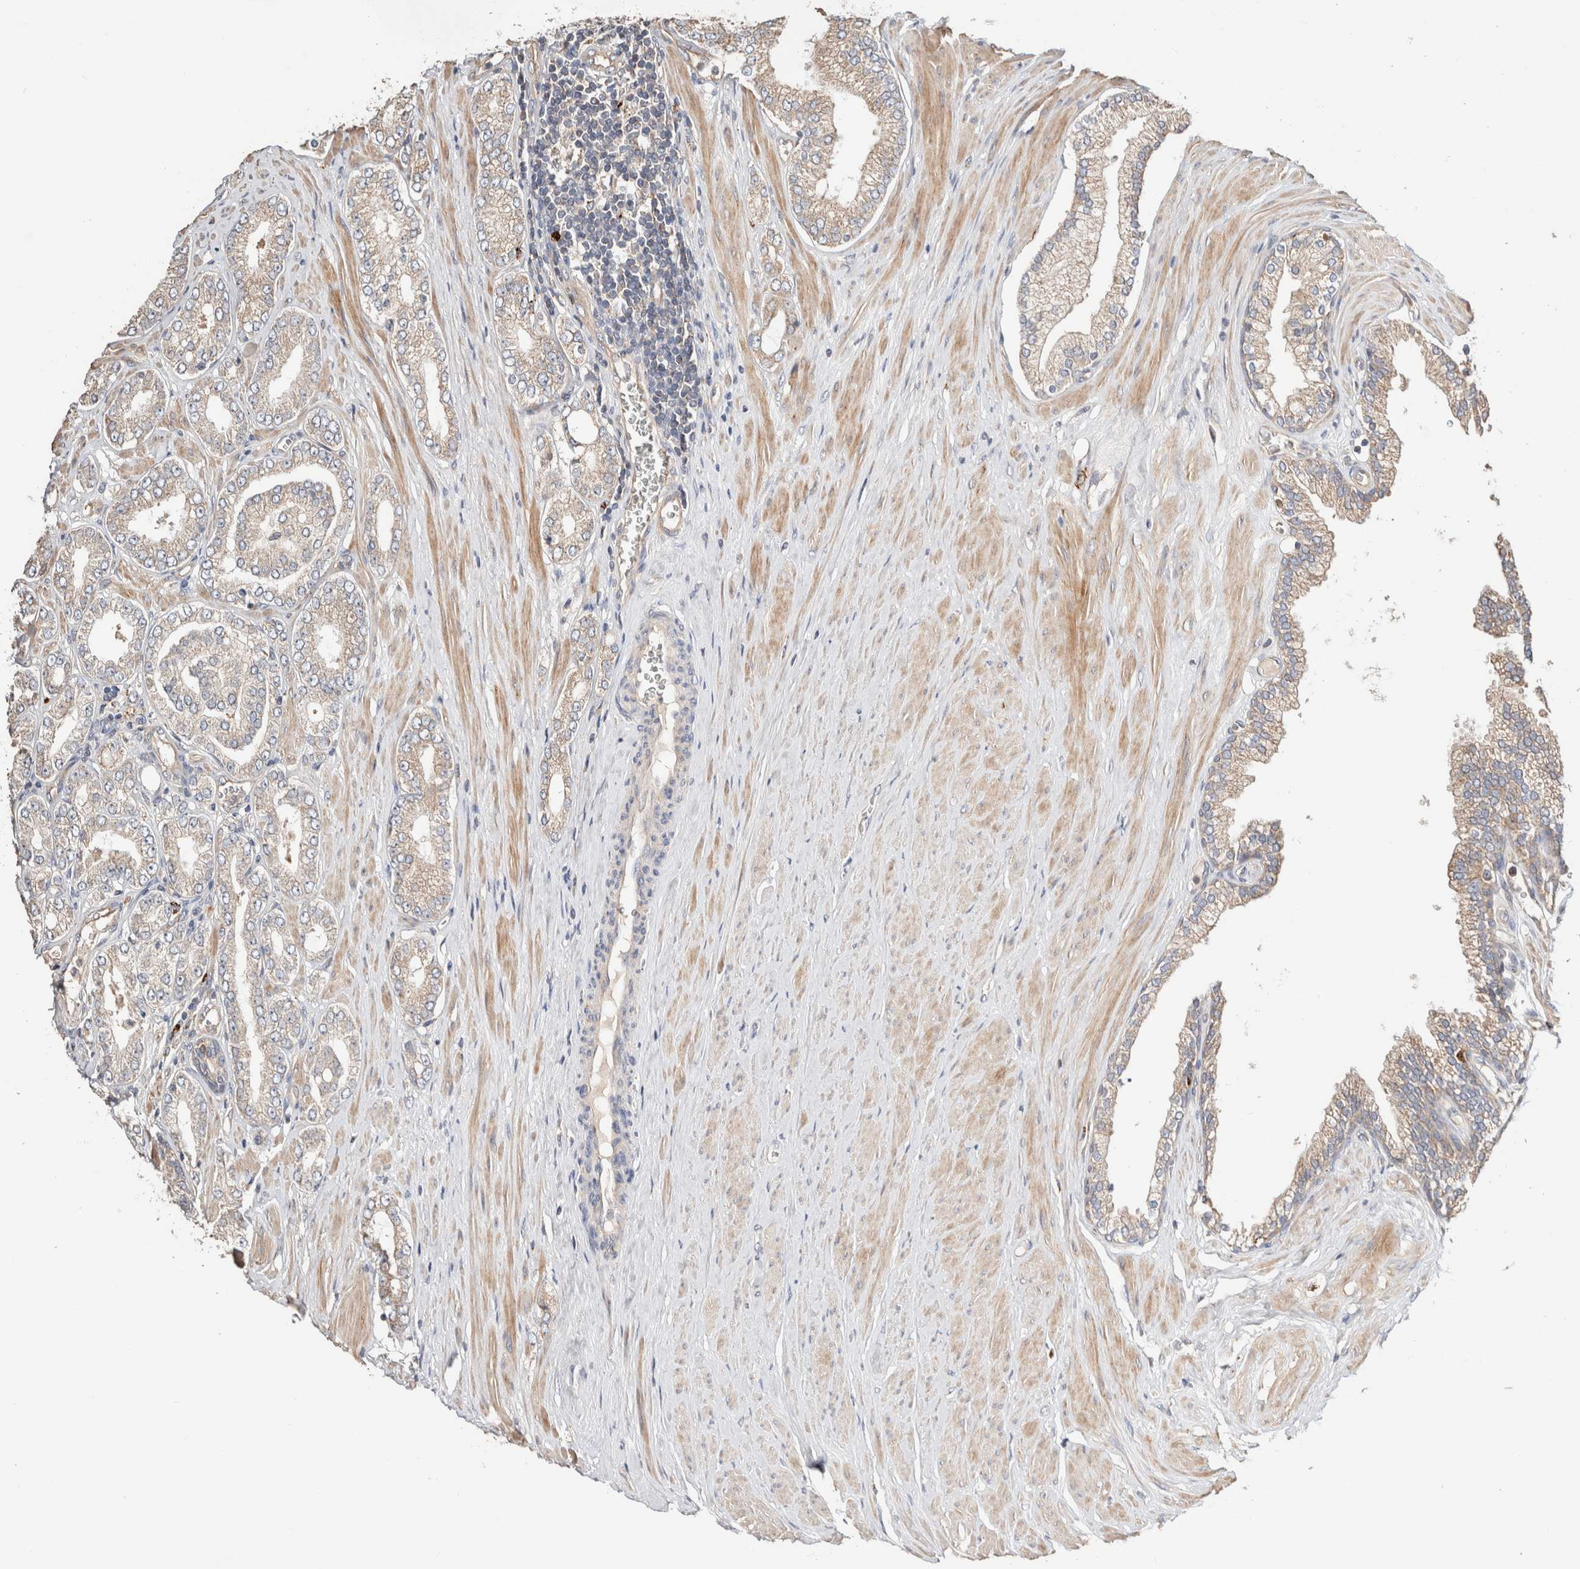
{"staining": {"intensity": "weak", "quantity": "25%-75%", "location": "cytoplasmic/membranous"}, "tissue": "prostate cancer", "cell_type": "Tumor cells", "image_type": "cancer", "snomed": [{"axis": "morphology", "description": "Adenocarcinoma, Low grade"}, {"axis": "topography", "description": "Prostate"}], "caption": "Tumor cells reveal low levels of weak cytoplasmic/membranous expression in about 25%-75% of cells in prostate cancer.", "gene": "B3GNTL1", "patient": {"sex": "male", "age": 62}}